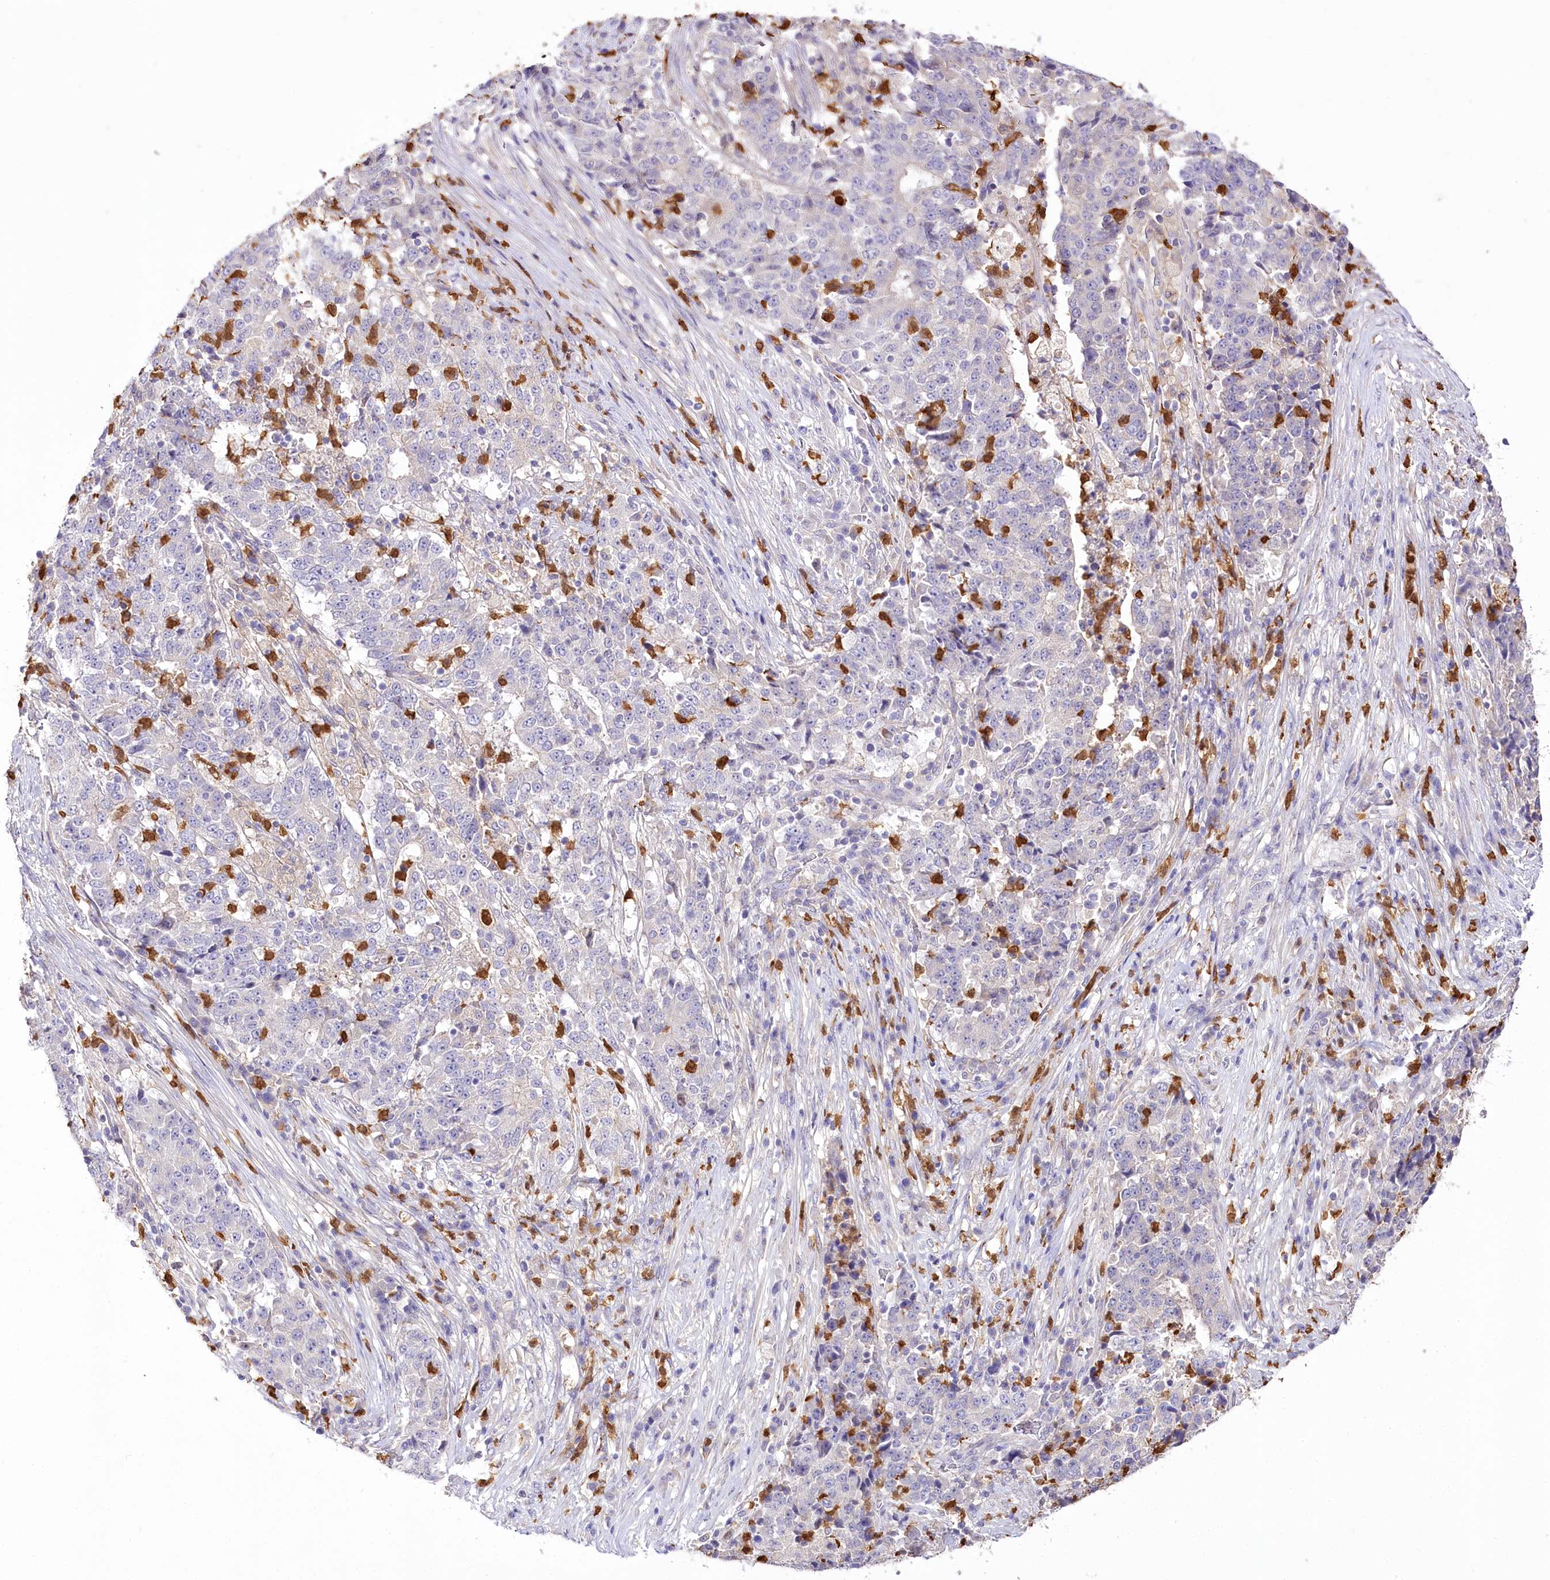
{"staining": {"intensity": "negative", "quantity": "none", "location": "none"}, "tissue": "stomach cancer", "cell_type": "Tumor cells", "image_type": "cancer", "snomed": [{"axis": "morphology", "description": "Adenocarcinoma, NOS"}, {"axis": "topography", "description": "Stomach"}], "caption": "A high-resolution photomicrograph shows immunohistochemistry (IHC) staining of stomach cancer, which shows no significant staining in tumor cells. Brightfield microscopy of immunohistochemistry stained with DAB (brown) and hematoxylin (blue), captured at high magnification.", "gene": "DPYD", "patient": {"sex": "male", "age": 59}}